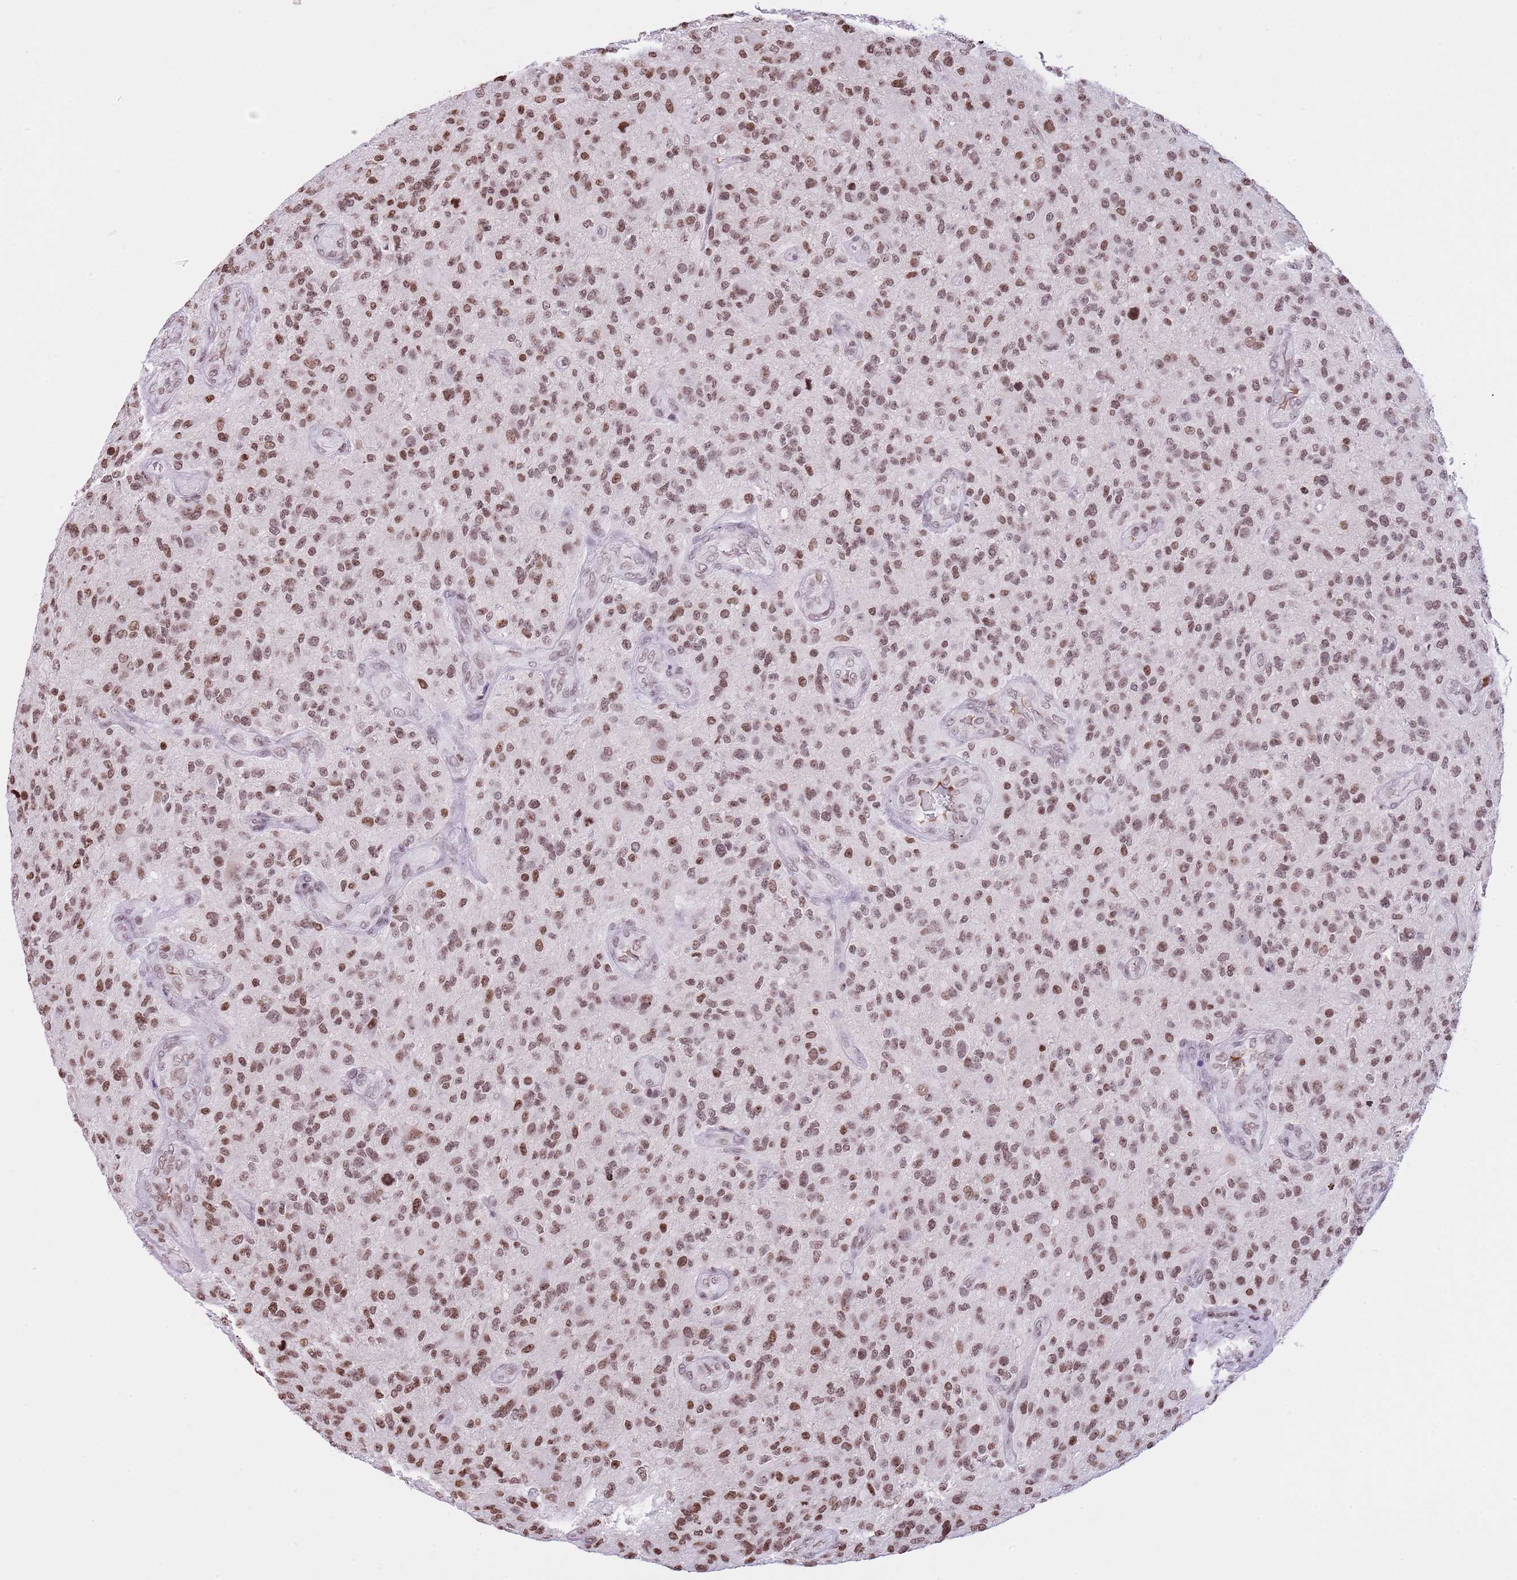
{"staining": {"intensity": "moderate", "quantity": ">75%", "location": "nuclear"}, "tissue": "glioma", "cell_type": "Tumor cells", "image_type": "cancer", "snomed": [{"axis": "morphology", "description": "Glioma, malignant, High grade"}, {"axis": "topography", "description": "Brain"}], "caption": "The histopathology image demonstrates staining of malignant high-grade glioma, revealing moderate nuclear protein staining (brown color) within tumor cells.", "gene": "KPNA3", "patient": {"sex": "male", "age": 47}}